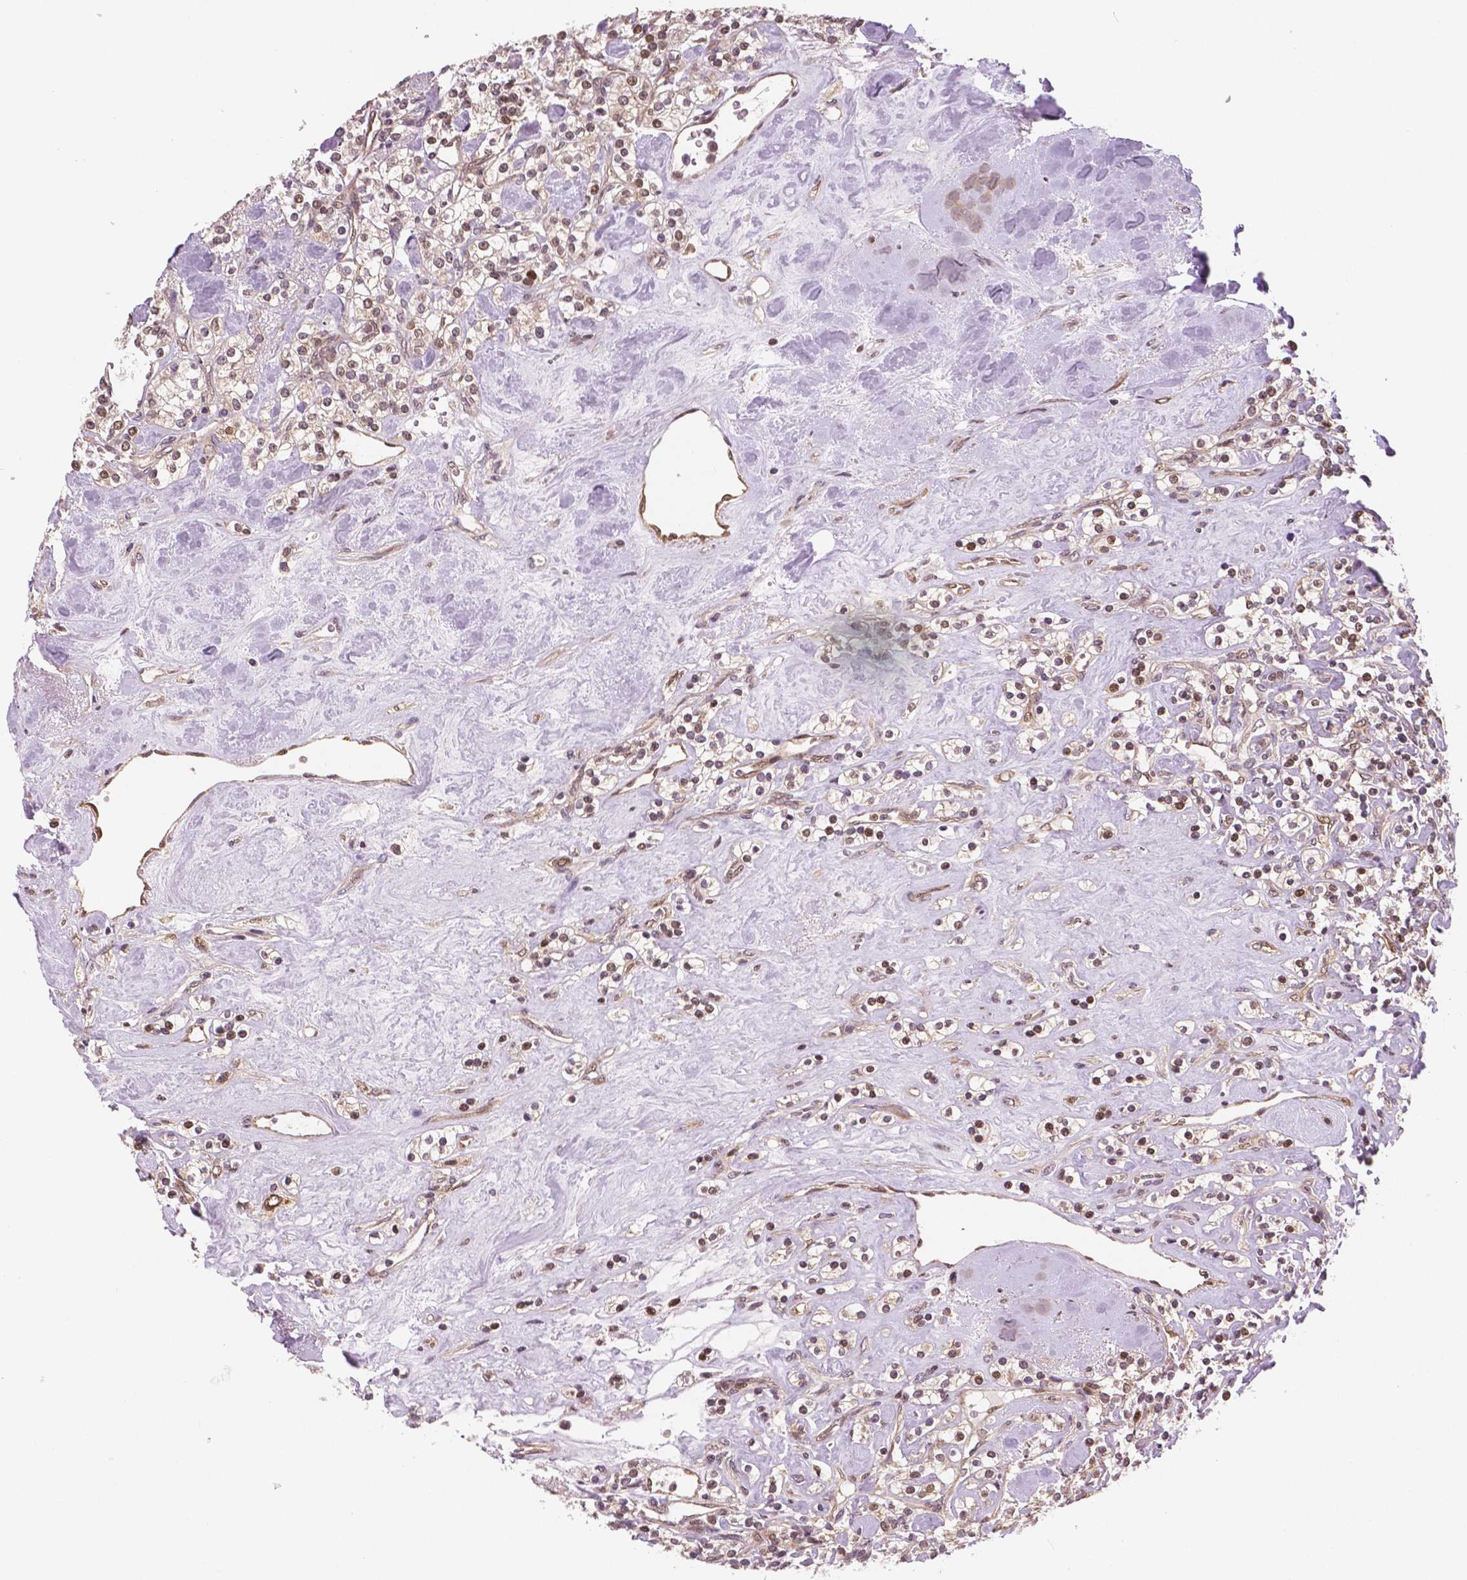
{"staining": {"intensity": "moderate", "quantity": ">75%", "location": "cytoplasmic/membranous,nuclear"}, "tissue": "renal cancer", "cell_type": "Tumor cells", "image_type": "cancer", "snomed": [{"axis": "morphology", "description": "Adenocarcinoma, NOS"}, {"axis": "topography", "description": "Kidney"}], "caption": "Immunohistochemistry (IHC) (DAB (3,3'-diaminobenzidine)) staining of adenocarcinoma (renal) reveals moderate cytoplasmic/membranous and nuclear protein expression in about >75% of tumor cells.", "gene": "STAT3", "patient": {"sex": "male", "age": 77}}